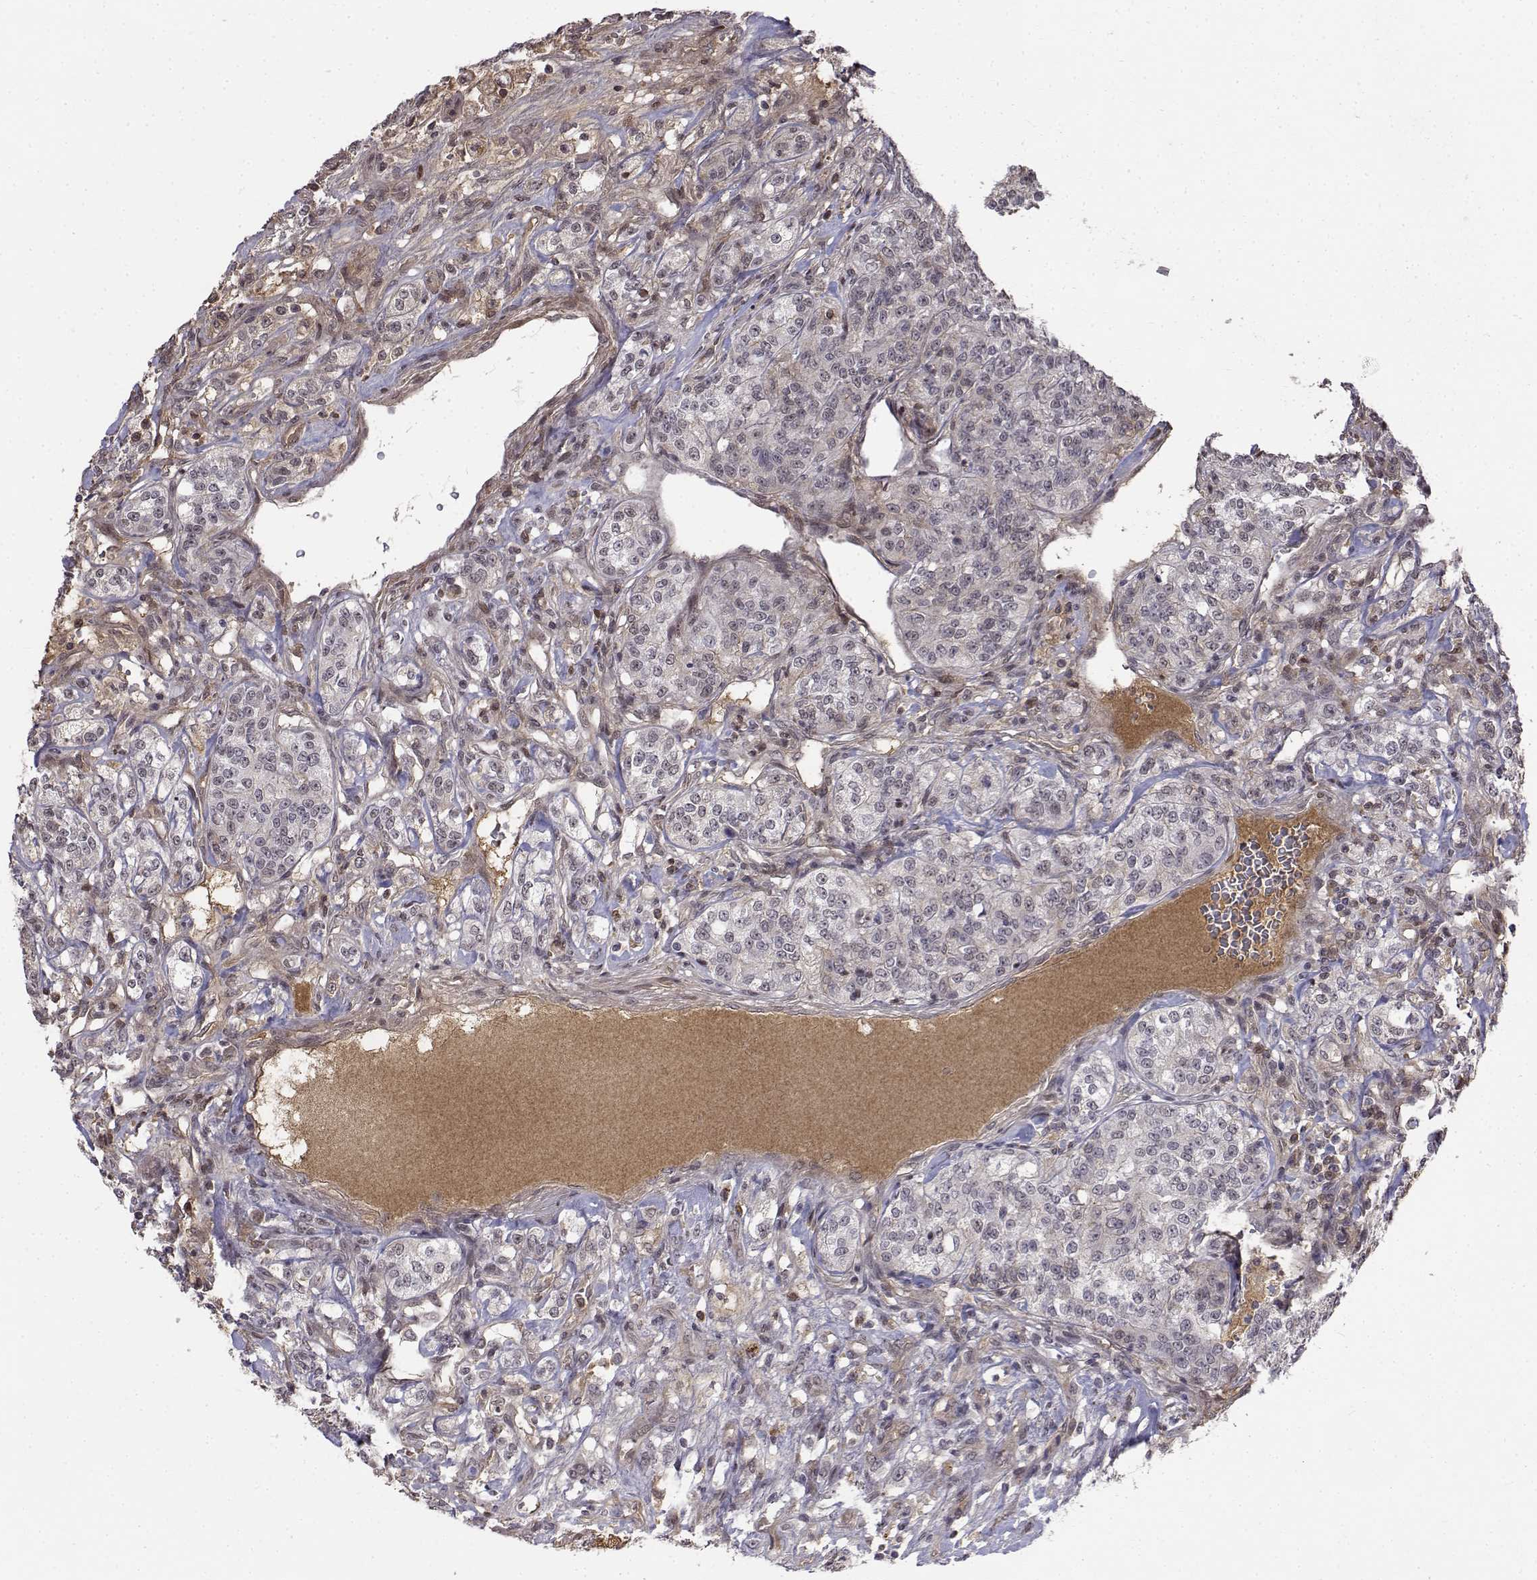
{"staining": {"intensity": "negative", "quantity": "none", "location": "none"}, "tissue": "renal cancer", "cell_type": "Tumor cells", "image_type": "cancer", "snomed": [{"axis": "morphology", "description": "Adenocarcinoma, NOS"}, {"axis": "topography", "description": "Kidney"}], "caption": "This is an immunohistochemistry (IHC) micrograph of adenocarcinoma (renal). There is no expression in tumor cells.", "gene": "ITGA7", "patient": {"sex": "female", "age": 63}}